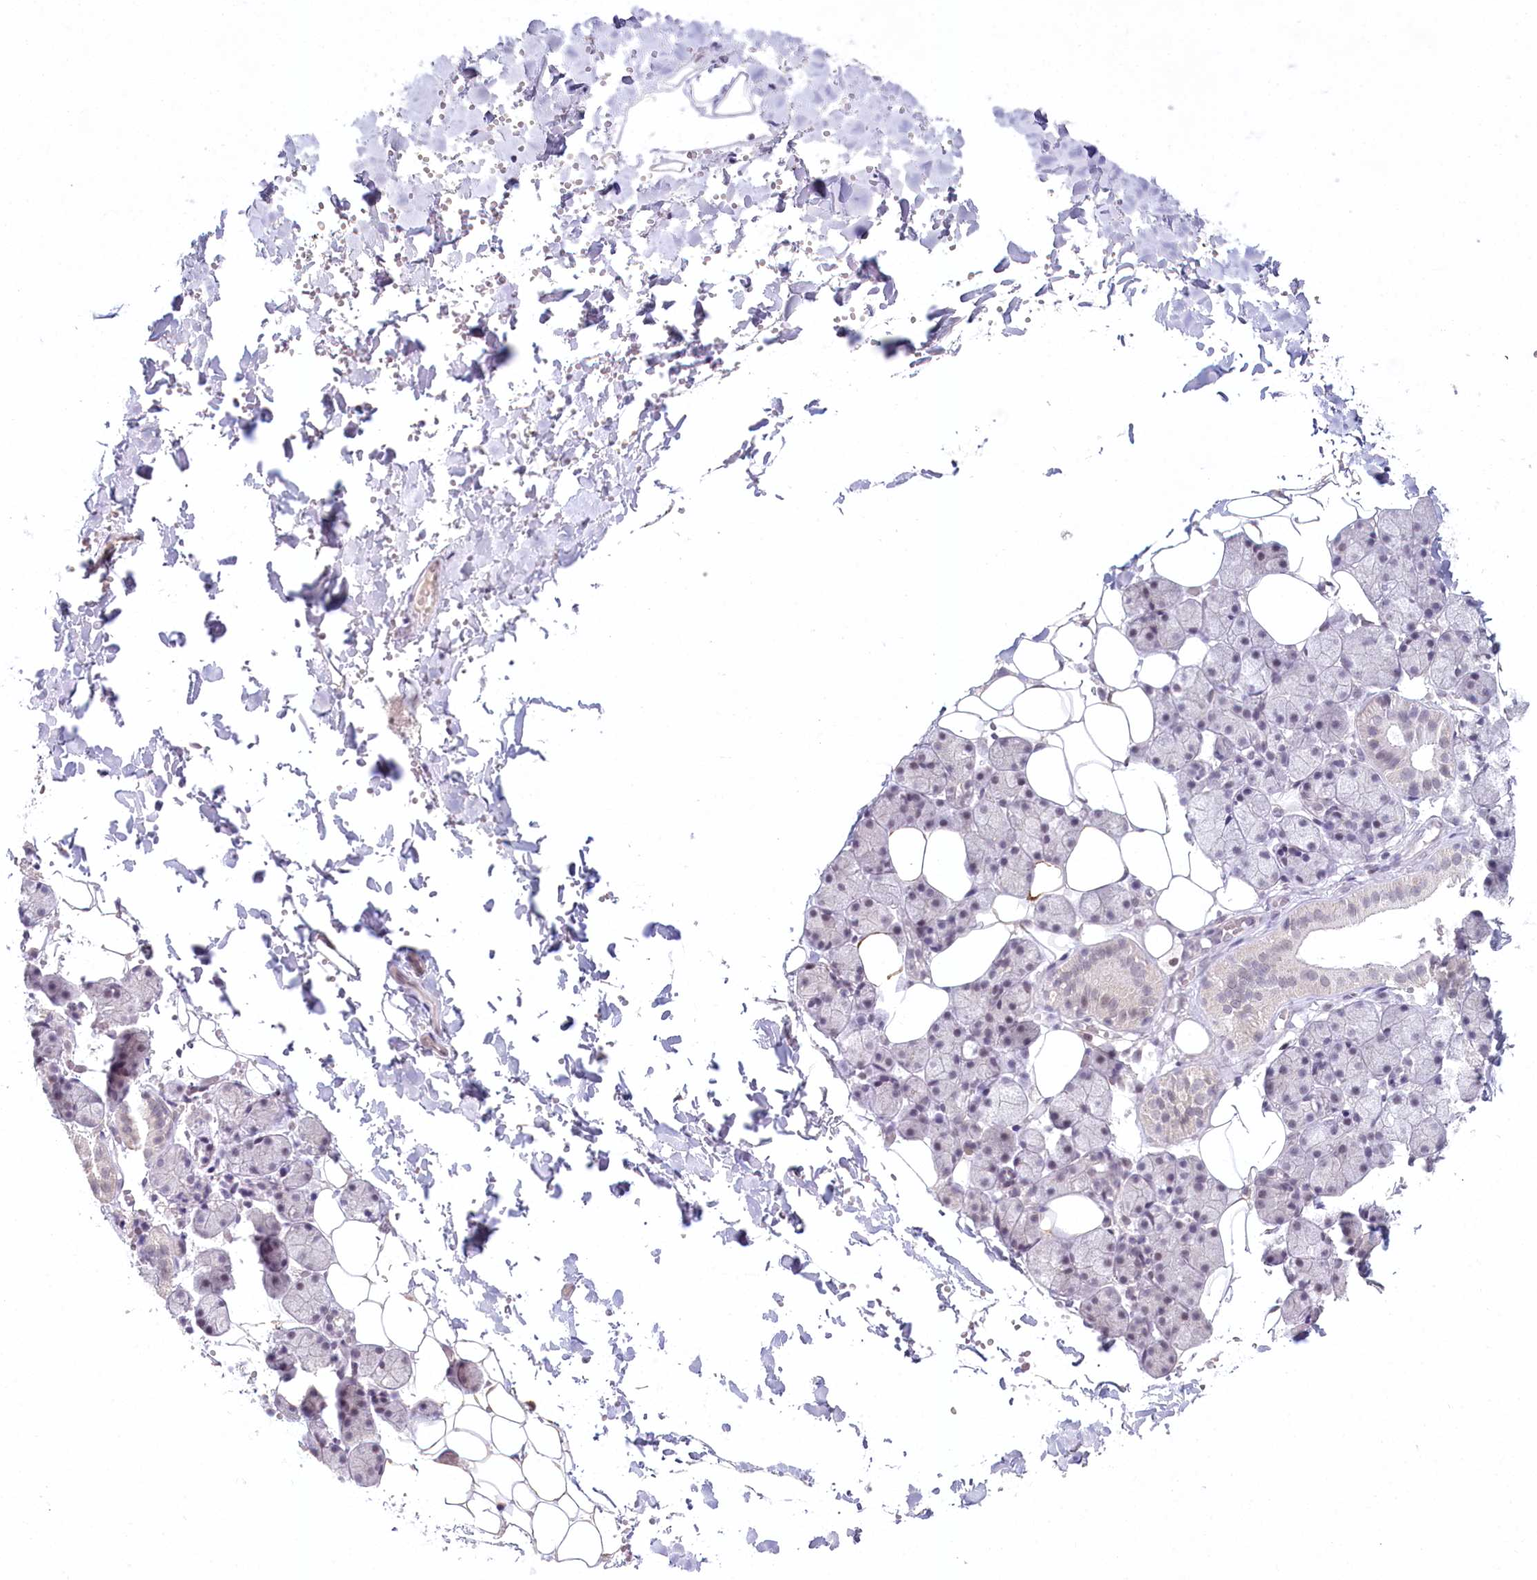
{"staining": {"intensity": "negative", "quantity": "none", "location": "none"}, "tissue": "salivary gland", "cell_type": "Glandular cells", "image_type": "normal", "snomed": [{"axis": "morphology", "description": "Normal tissue, NOS"}, {"axis": "topography", "description": "Salivary gland"}], "caption": "High magnification brightfield microscopy of normal salivary gland stained with DAB (3,3'-diaminobenzidine) (brown) and counterstained with hematoxylin (blue): glandular cells show no significant positivity. (Stains: DAB (3,3'-diaminobenzidine) immunohistochemistry (IHC) with hematoxylin counter stain, Microscopy: brightfield microscopy at high magnification).", "gene": "AMTN", "patient": {"sex": "female", "age": 33}}